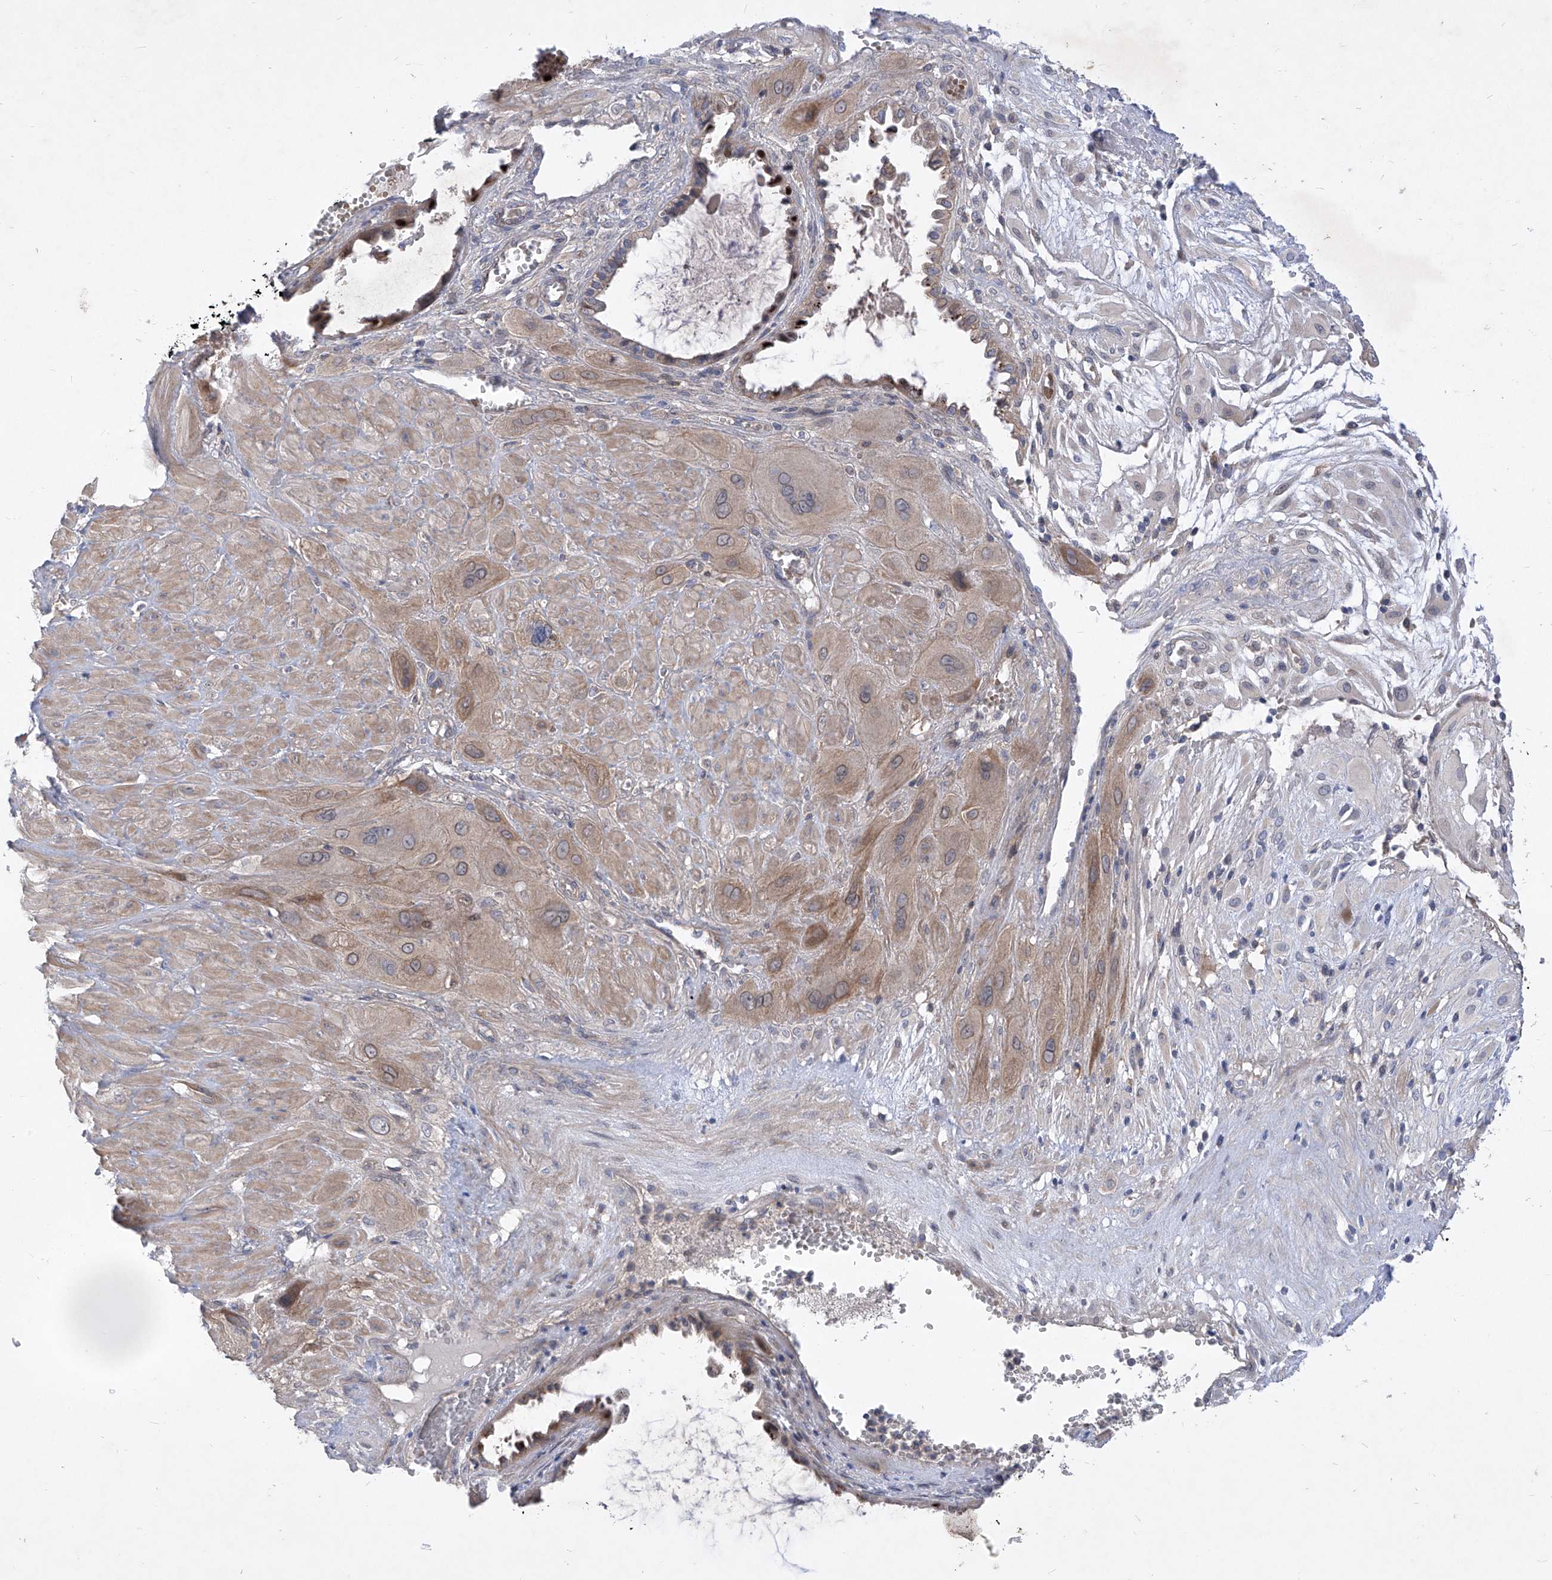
{"staining": {"intensity": "moderate", "quantity": "<25%", "location": "cytoplasmic/membranous,nuclear"}, "tissue": "cervical cancer", "cell_type": "Tumor cells", "image_type": "cancer", "snomed": [{"axis": "morphology", "description": "Squamous cell carcinoma, NOS"}, {"axis": "topography", "description": "Cervix"}], "caption": "Protein positivity by IHC demonstrates moderate cytoplasmic/membranous and nuclear positivity in approximately <25% of tumor cells in squamous cell carcinoma (cervical).", "gene": "COQ3", "patient": {"sex": "female", "age": 34}}